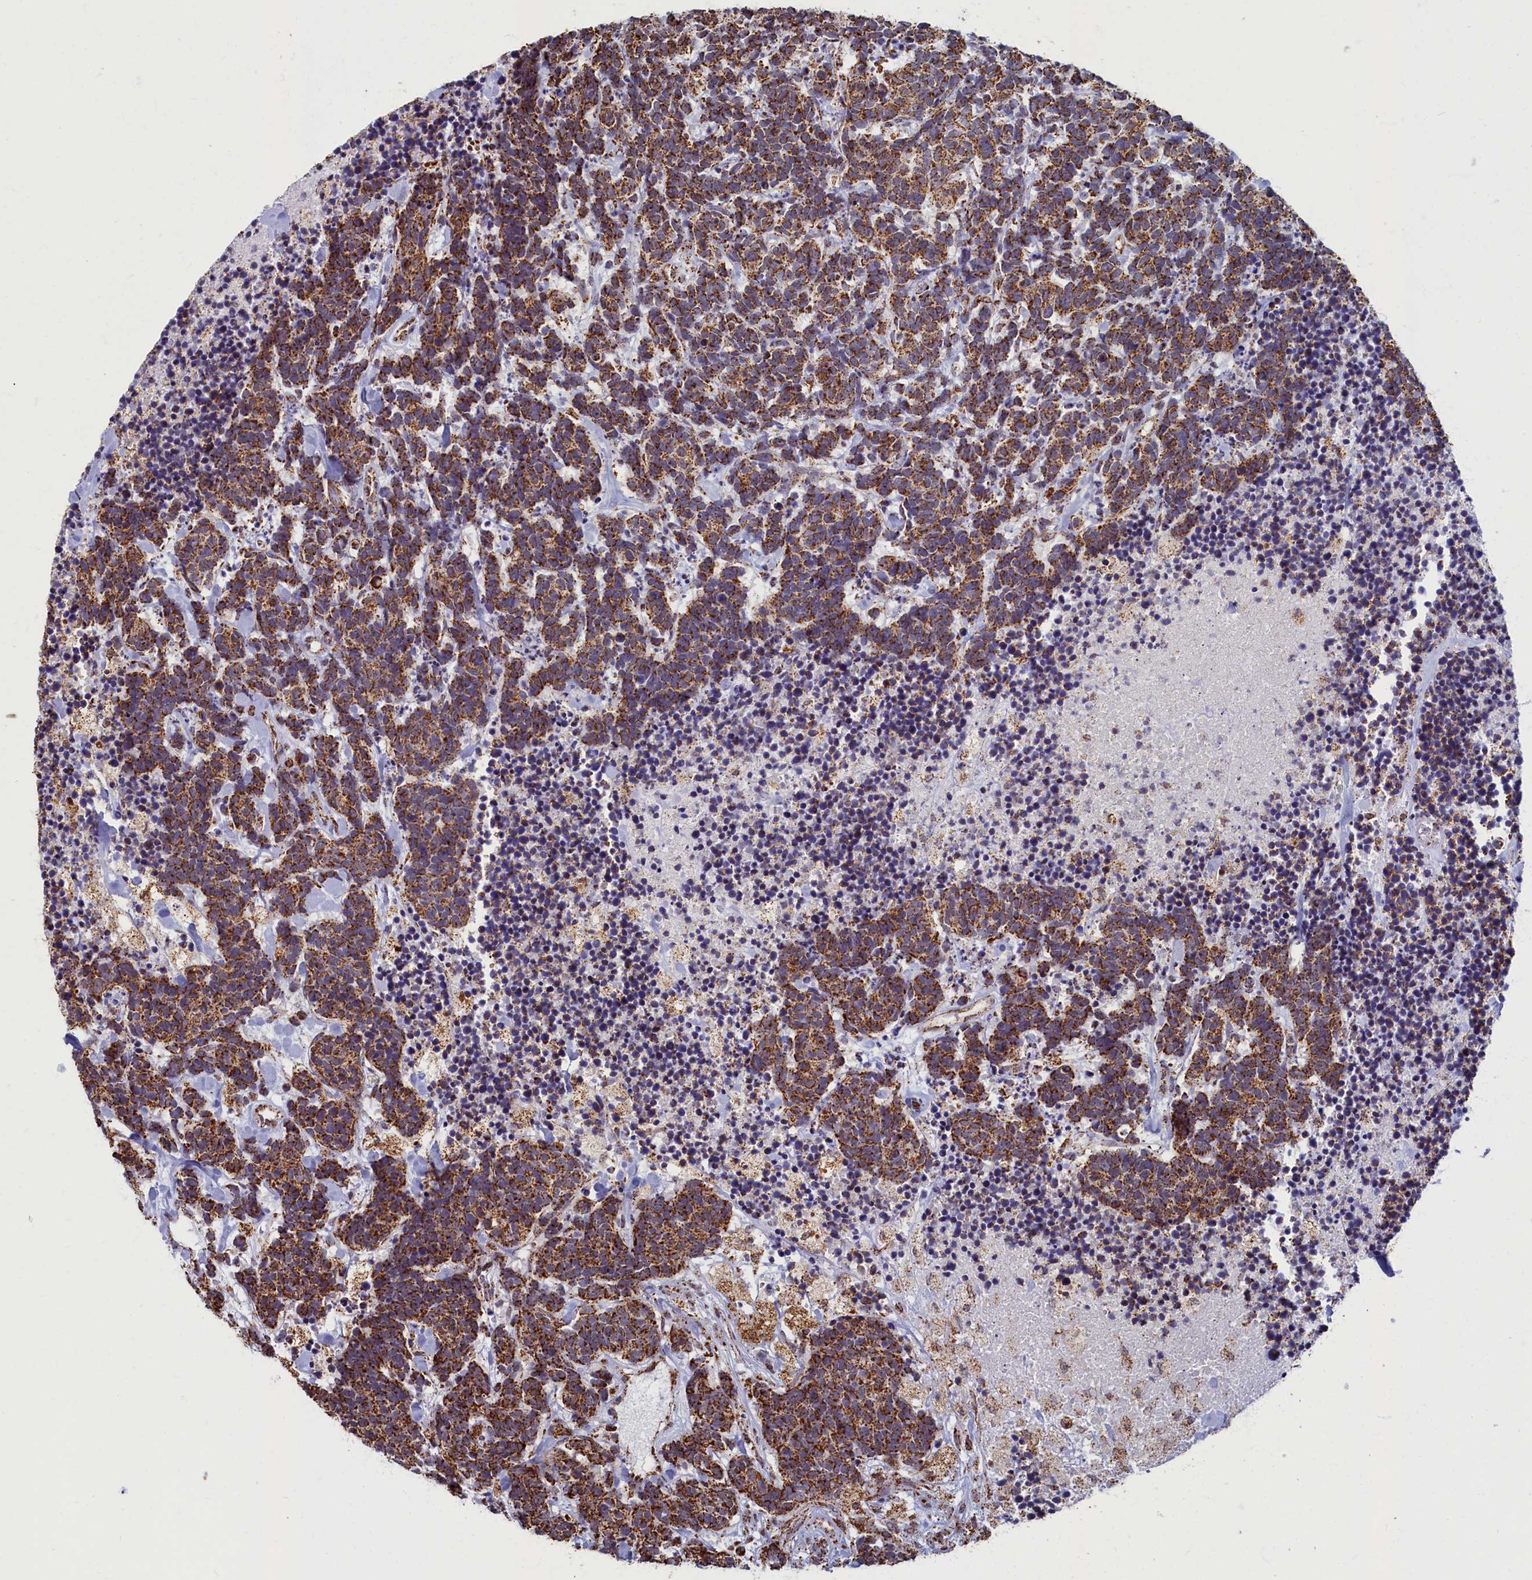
{"staining": {"intensity": "moderate", "quantity": ">75%", "location": "cytoplasmic/membranous"}, "tissue": "carcinoid", "cell_type": "Tumor cells", "image_type": "cancer", "snomed": [{"axis": "morphology", "description": "Carcinoma, NOS"}, {"axis": "morphology", "description": "Carcinoid, malignant, NOS"}, {"axis": "topography", "description": "Prostate"}], "caption": "Tumor cells reveal moderate cytoplasmic/membranous expression in about >75% of cells in carcinoid.", "gene": "SPR", "patient": {"sex": "male", "age": 57}}